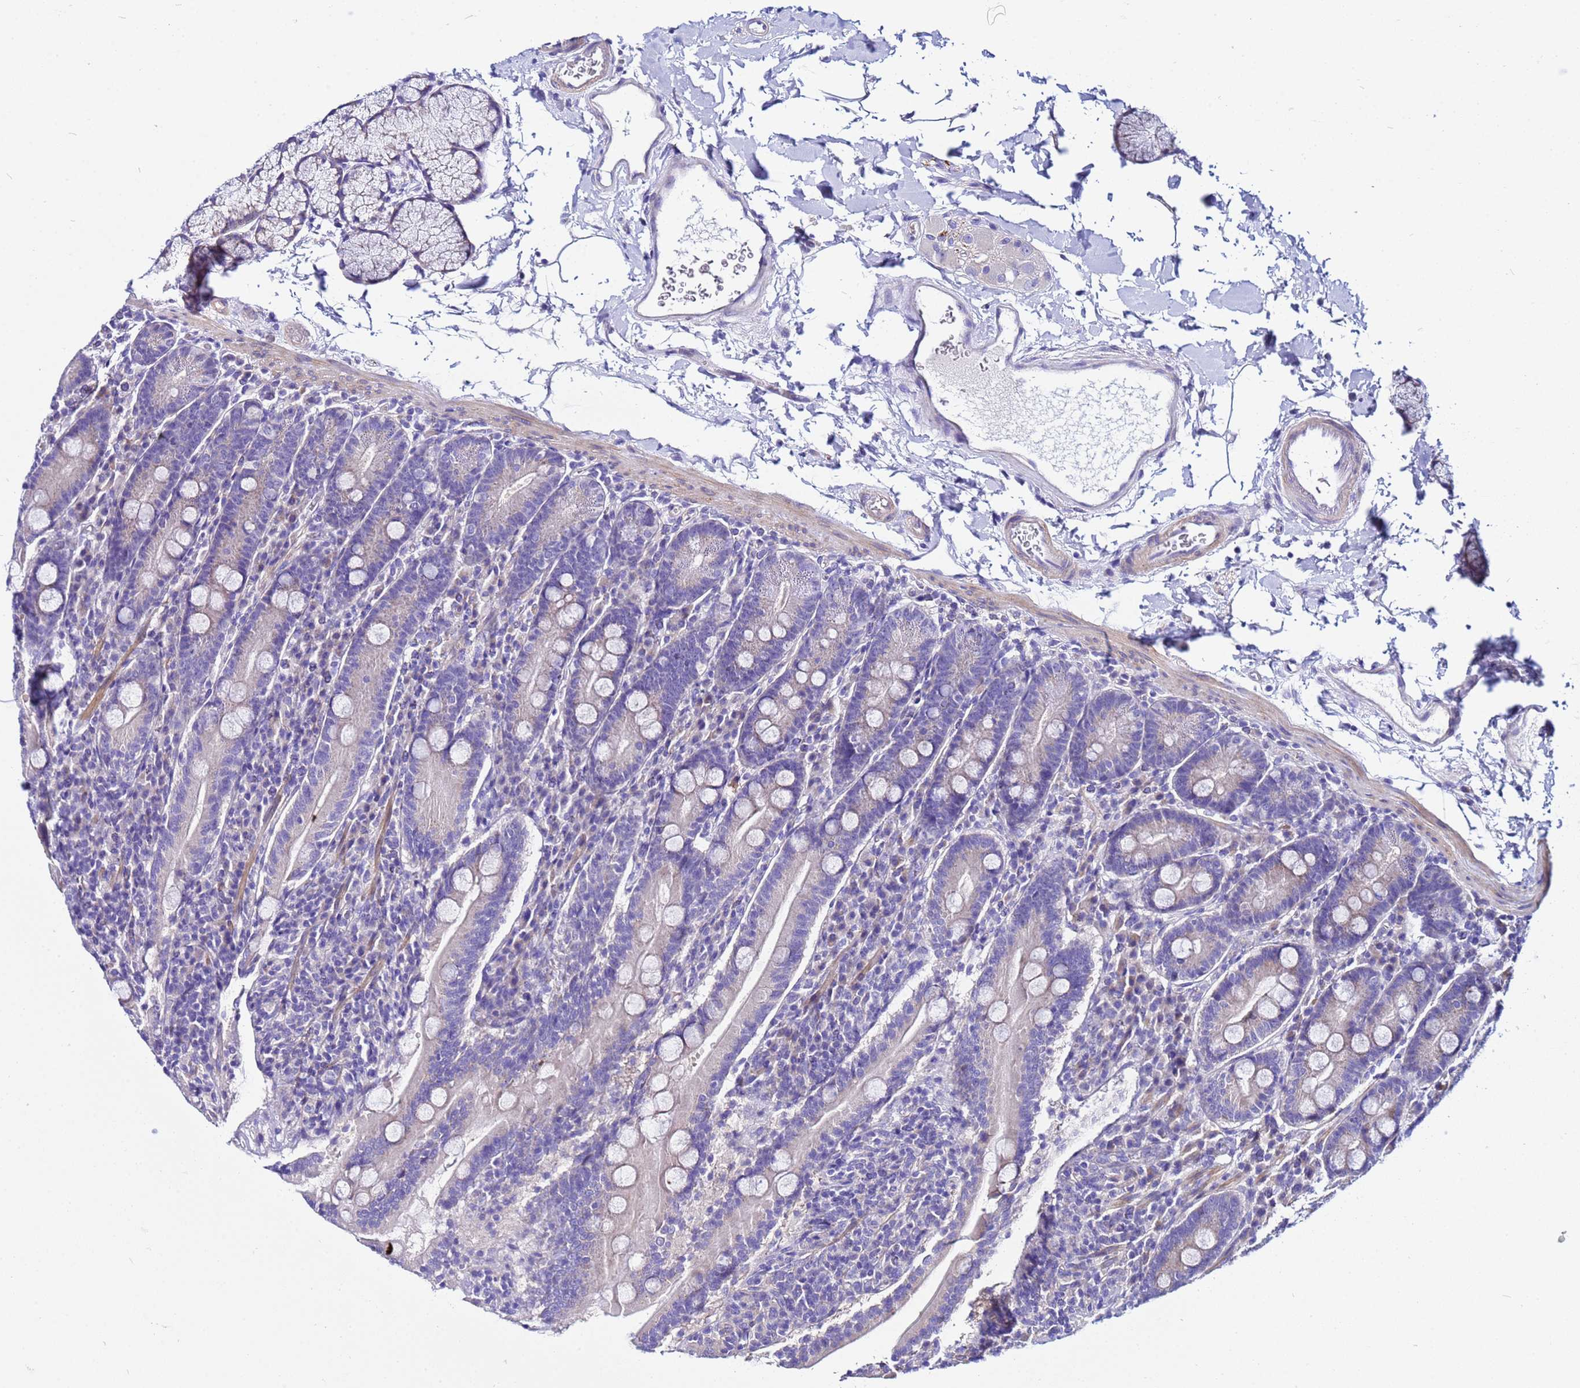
{"staining": {"intensity": "negative", "quantity": "none", "location": "none"}, "tissue": "duodenum", "cell_type": "Glandular cells", "image_type": "normal", "snomed": [{"axis": "morphology", "description": "Normal tissue, NOS"}, {"axis": "topography", "description": "Duodenum"}], "caption": "The micrograph displays no significant expression in glandular cells of duodenum.", "gene": "USP18", "patient": {"sex": "male", "age": 35}}